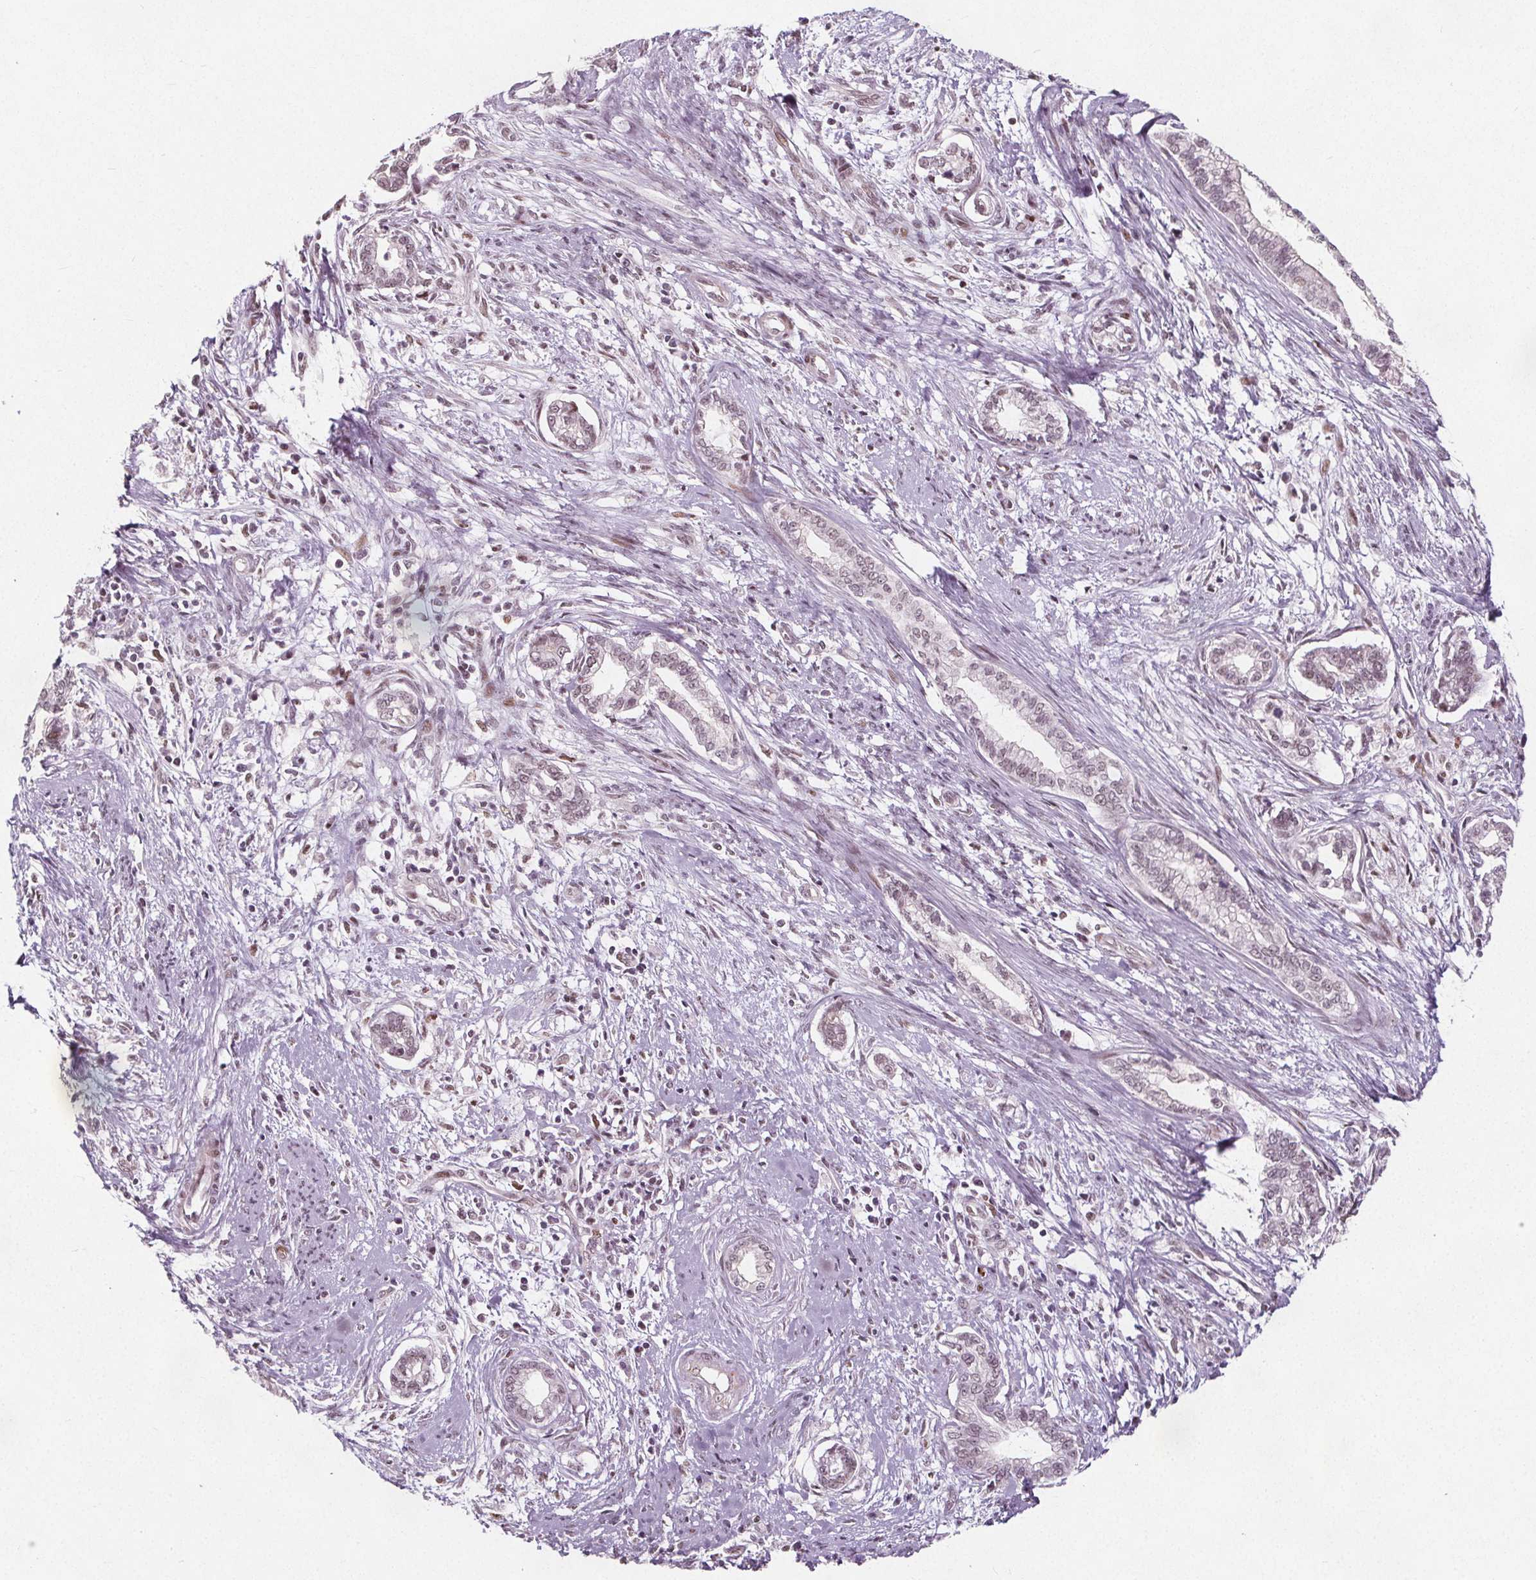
{"staining": {"intensity": "weak", "quantity": ">75%", "location": "nuclear"}, "tissue": "cervical cancer", "cell_type": "Tumor cells", "image_type": "cancer", "snomed": [{"axis": "morphology", "description": "Adenocarcinoma, NOS"}, {"axis": "topography", "description": "Cervix"}], "caption": "Human cervical adenocarcinoma stained with a brown dye shows weak nuclear positive positivity in about >75% of tumor cells.", "gene": "TAF6L", "patient": {"sex": "female", "age": 62}}